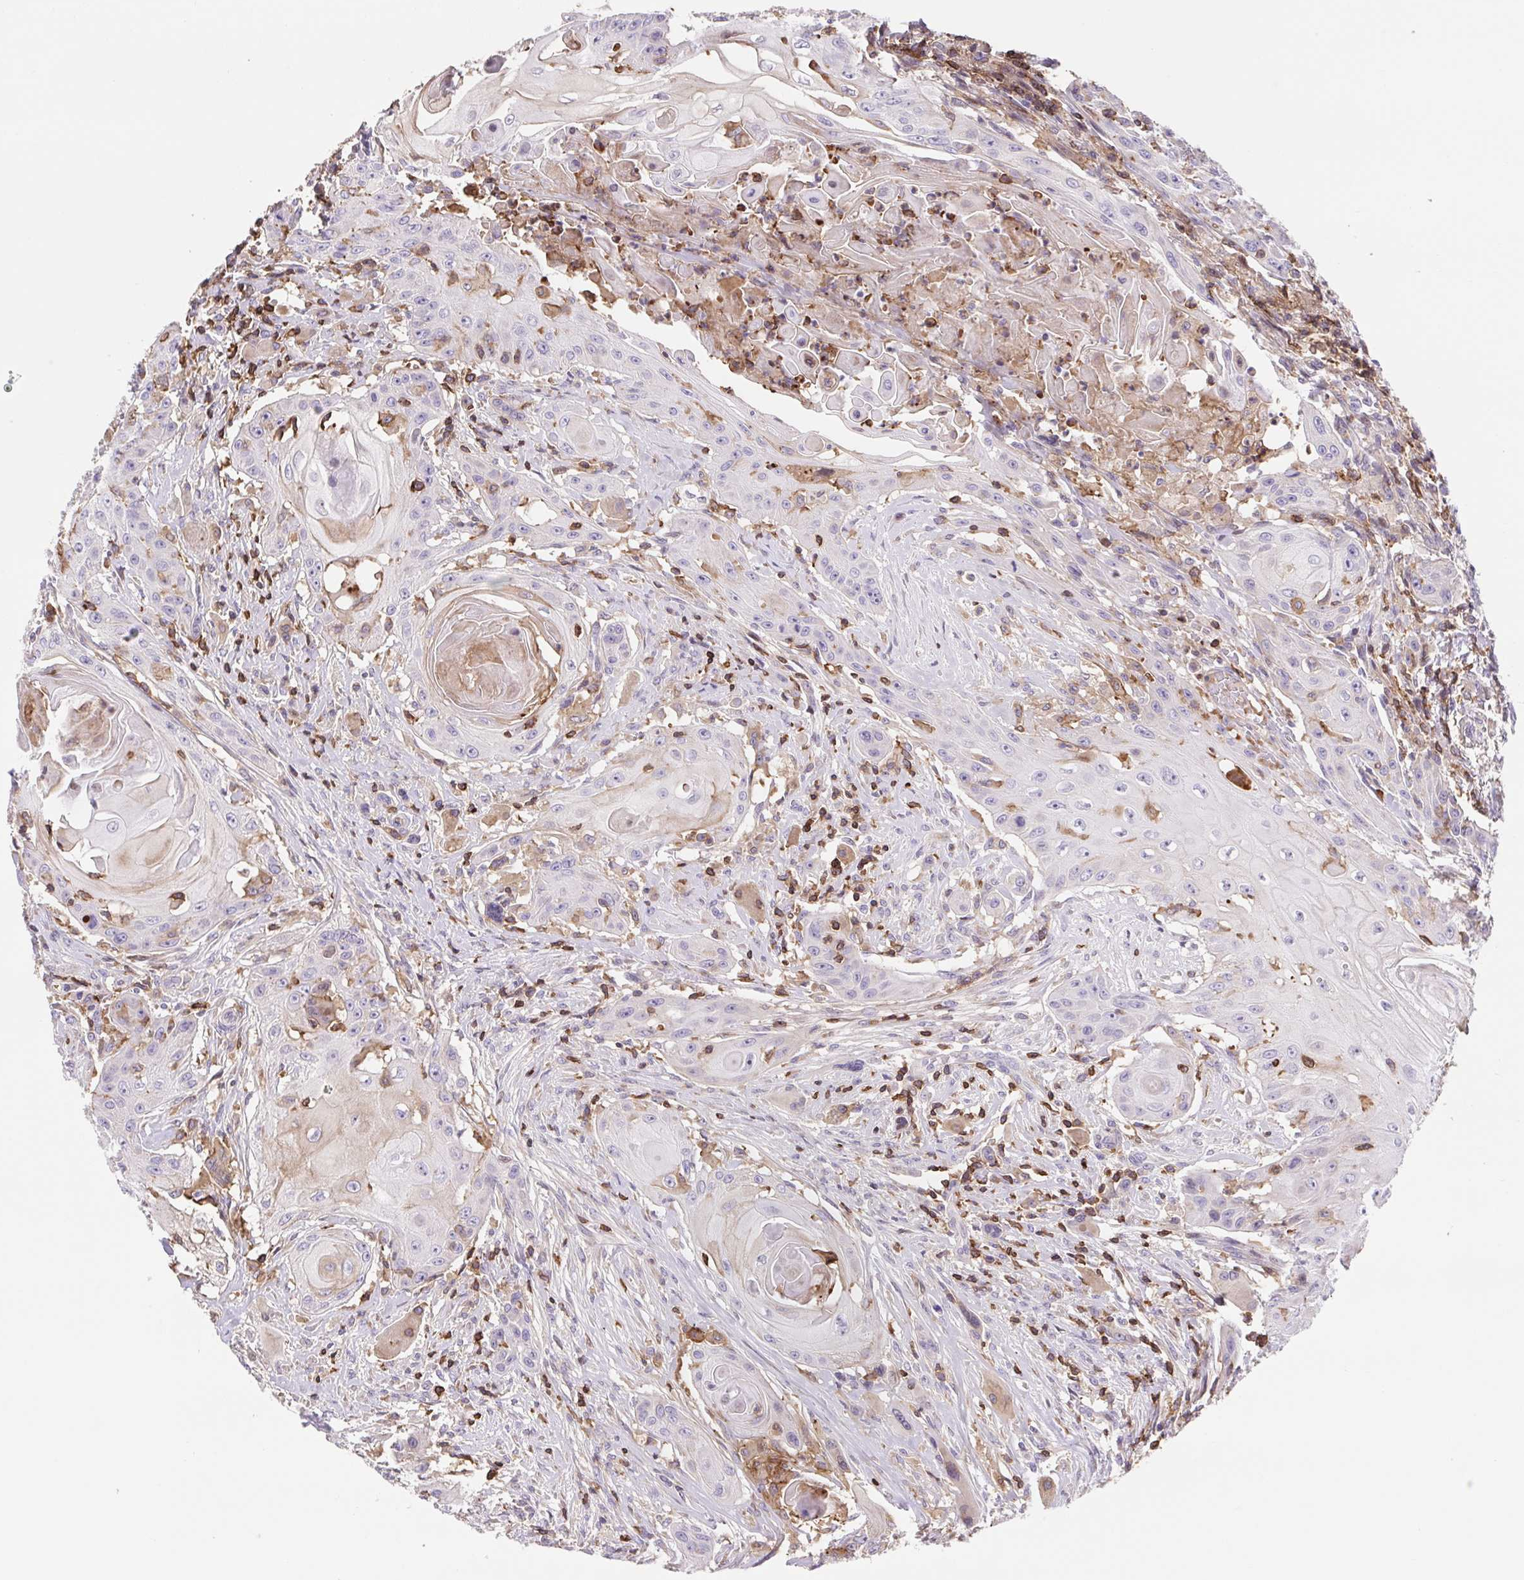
{"staining": {"intensity": "negative", "quantity": "none", "location": "none"}, "tissue": "head and neck cancer", "cell_type": "Tumor cells", "image_type": "cancer", "snomed": [{"axis": "morphology", "description": "Squamous cell carcinoma, NOS"}, {"axis": "topography", "description": "Oral tissue"}, {"axis": "topography", "description": "Head-Neck"}, {"axis": "topography", "description": "Neck, NOS"}], "caption": "Immunohistochemical staining of head and neck cancer (squamous cell carcinoma) exhibits no significant staining in tumor cells.", "gene": "TPRG1", "patient": {"sex": "female", "age": 55}}